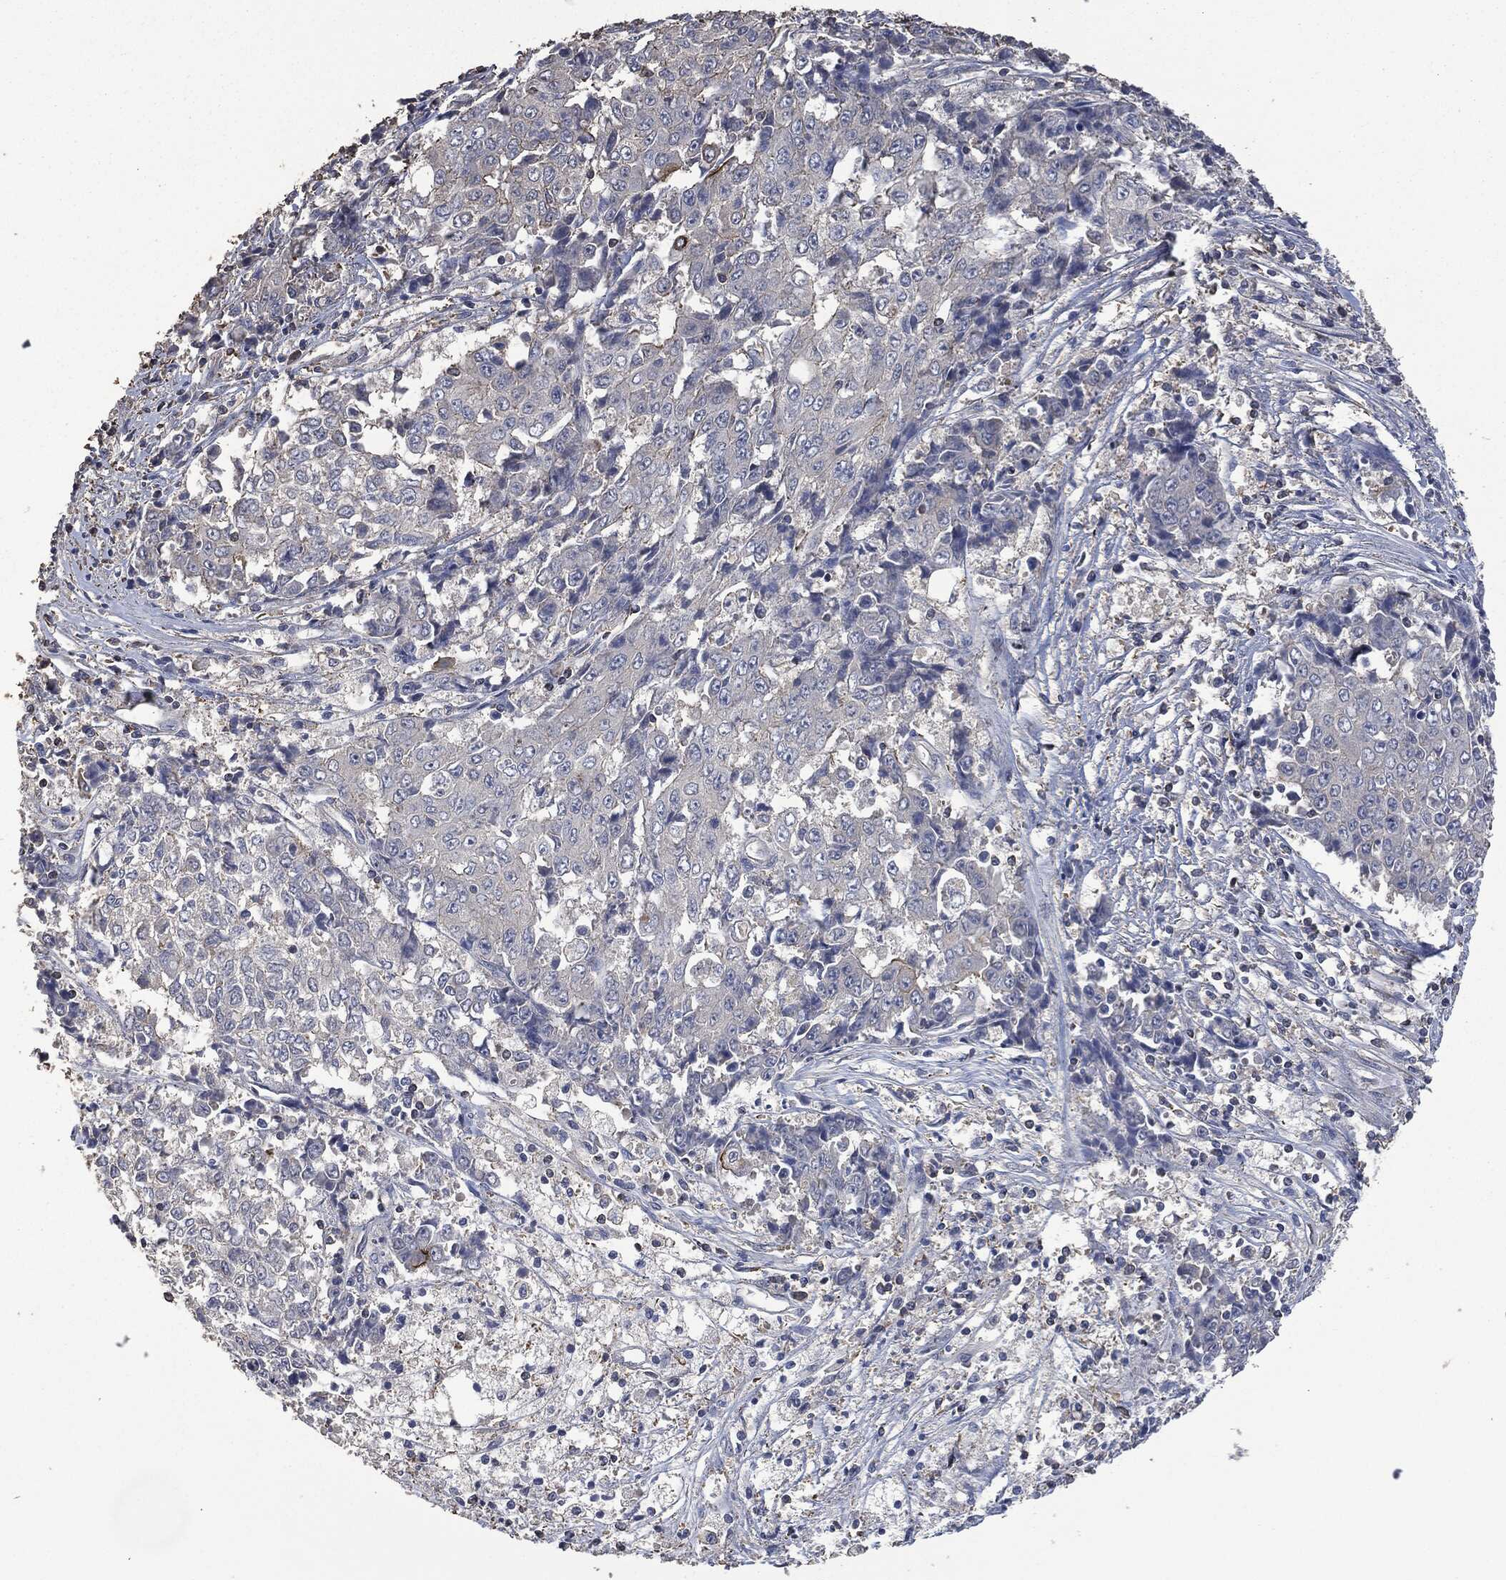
{"staining": {"intensity": "negative", "quantity": "none", "location": "none"}, "tissue": "ovarian cancer", "cell_type": "Tumor cells", "image_type": "cancer", "snomed": [{"axis": "morphology", "description": "Carcinoma, endometroid"}, {"axis": "topography", "description": "Ovary"}], "caption": "The image reveals no staining of tumor cells in ovarian cancer (endometroid carcinoma).", "gene": "MSLN", "patient": {"sex": "female", "age": 42}}